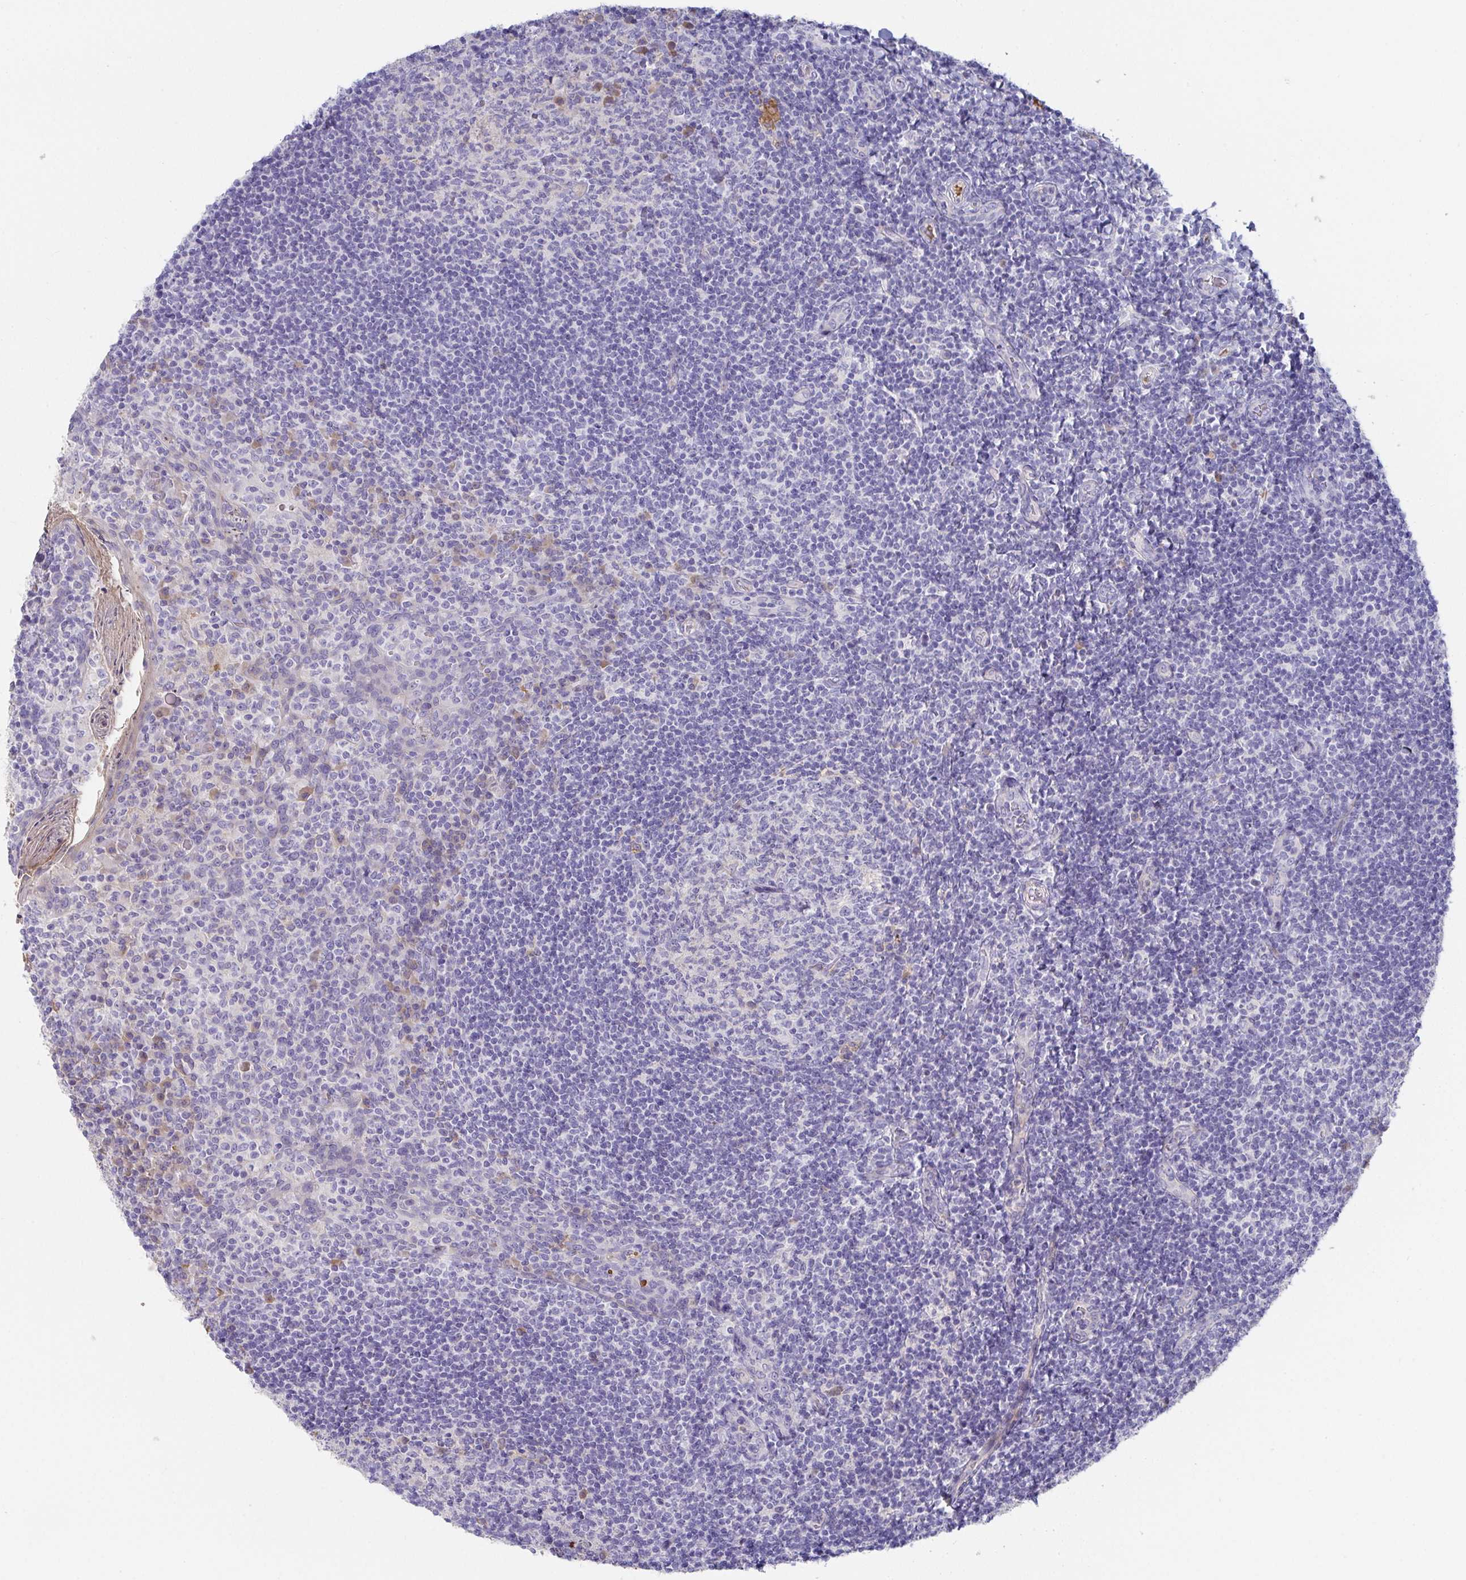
{"staining": {"intensity": "negative", "quantity": "none", "location": "none"}, "tissue": "tonsil", "cell_type": "Germinal center cells", "image_type": "normal", "snomed": [{"axis": "morphology", "description": "Normal tissue, NOS"}, {"axis": "topography", "description": "Tonsil"}], "caption": "Human tonsil stained for a protein using IHC reveals no staining in germinal center cells.", "gene": "ANO5", "patient": {"sex": "female", "age": 10}}